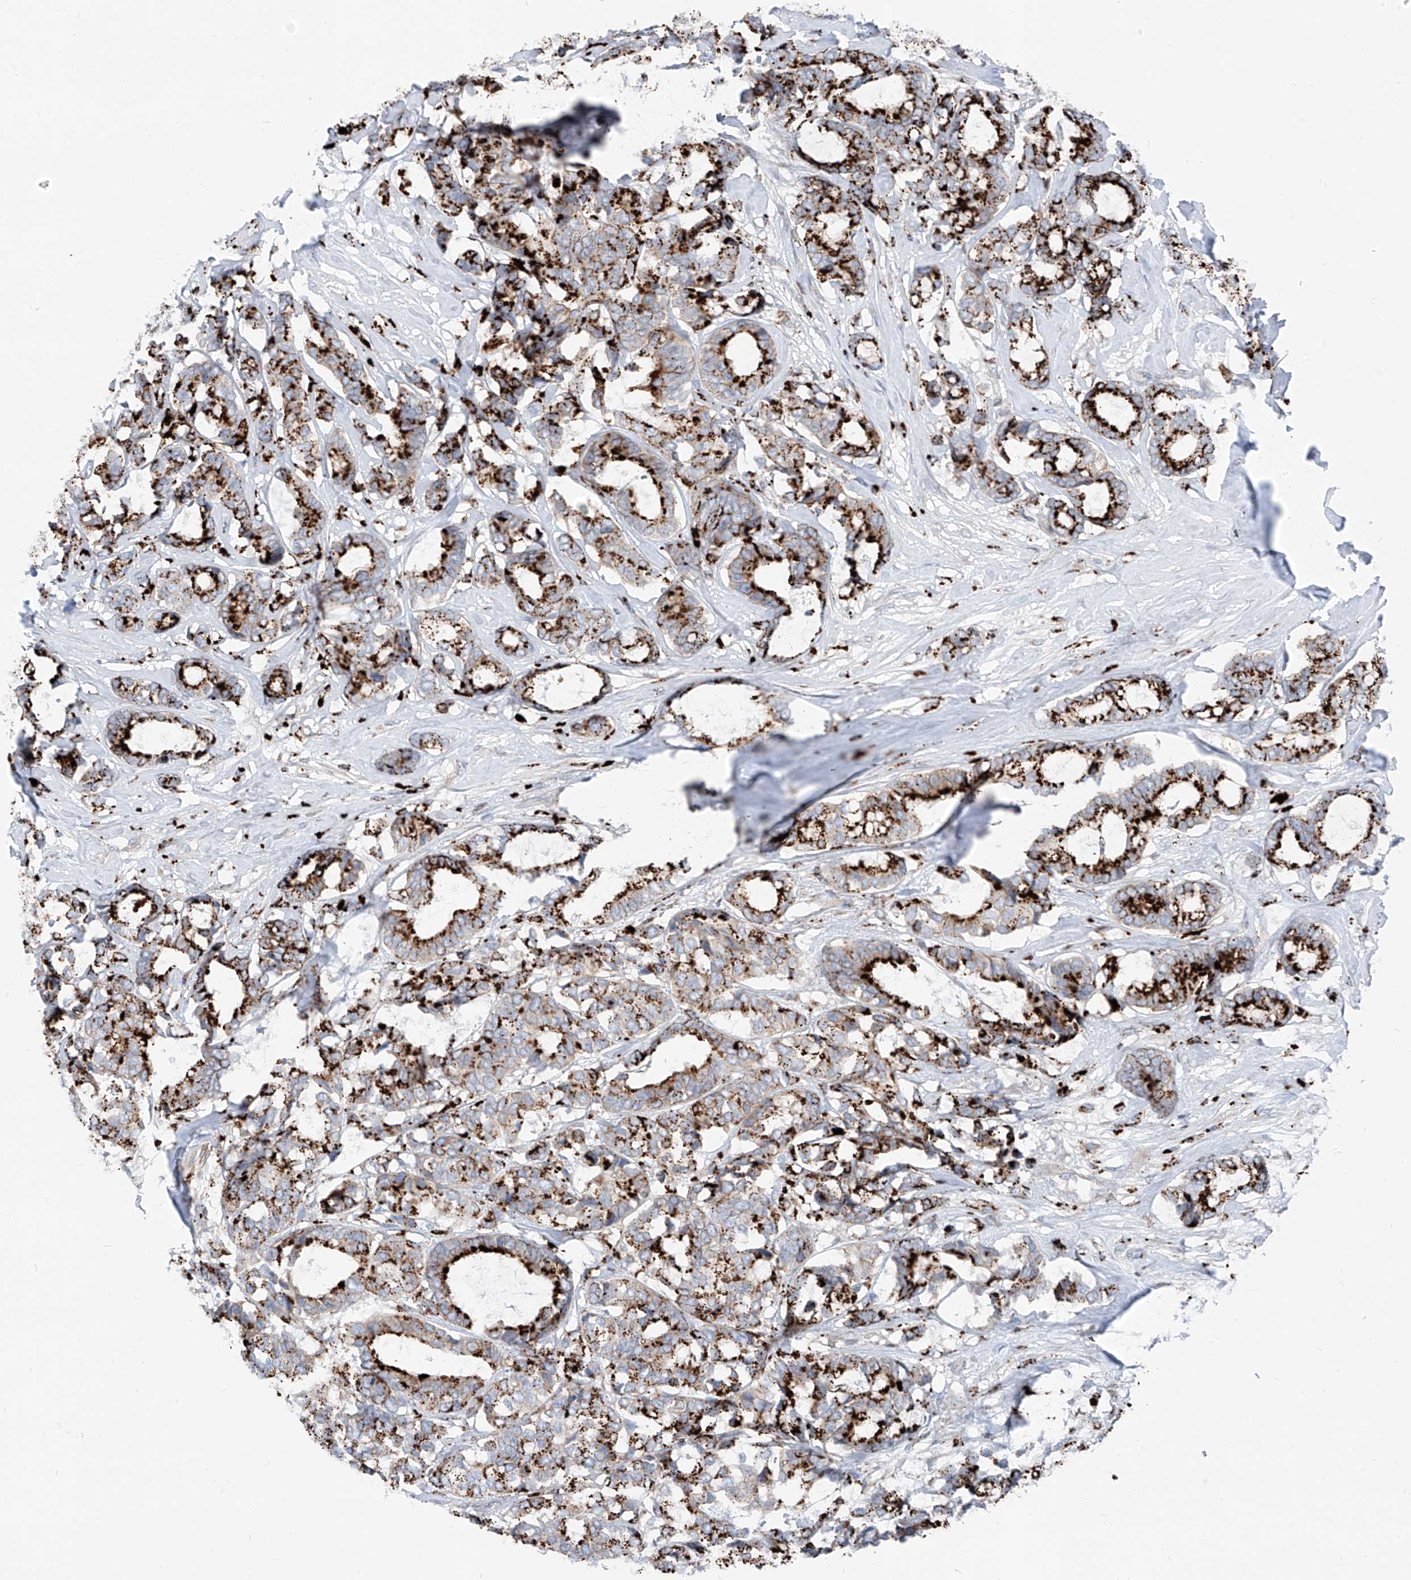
{"staining": {"intensity": "strong", "quantity": ">75%", "location": "cytoplasmic/membranous"}, "tissue": "breast cancer", "cell_type": "Tumor cells", "image_type": "cancer", "snomed": [{"axis": "morphology", "description": "Duct carcinoma"}, {"axis": "topography", "description": "Breast"}], "caption": "The micrograph exhibits a brown stain indicating the presence of a protein in the cytoplasmic/membranous of tumor cells in breast cancer (invasive ductal carcinoma). (DAB (3,3'-diaminobenzidine) = brown stain, brightfield microscopy at high magnification).", "gene": "GPR137C", "patient": {"sex": "female", "age": 87}}